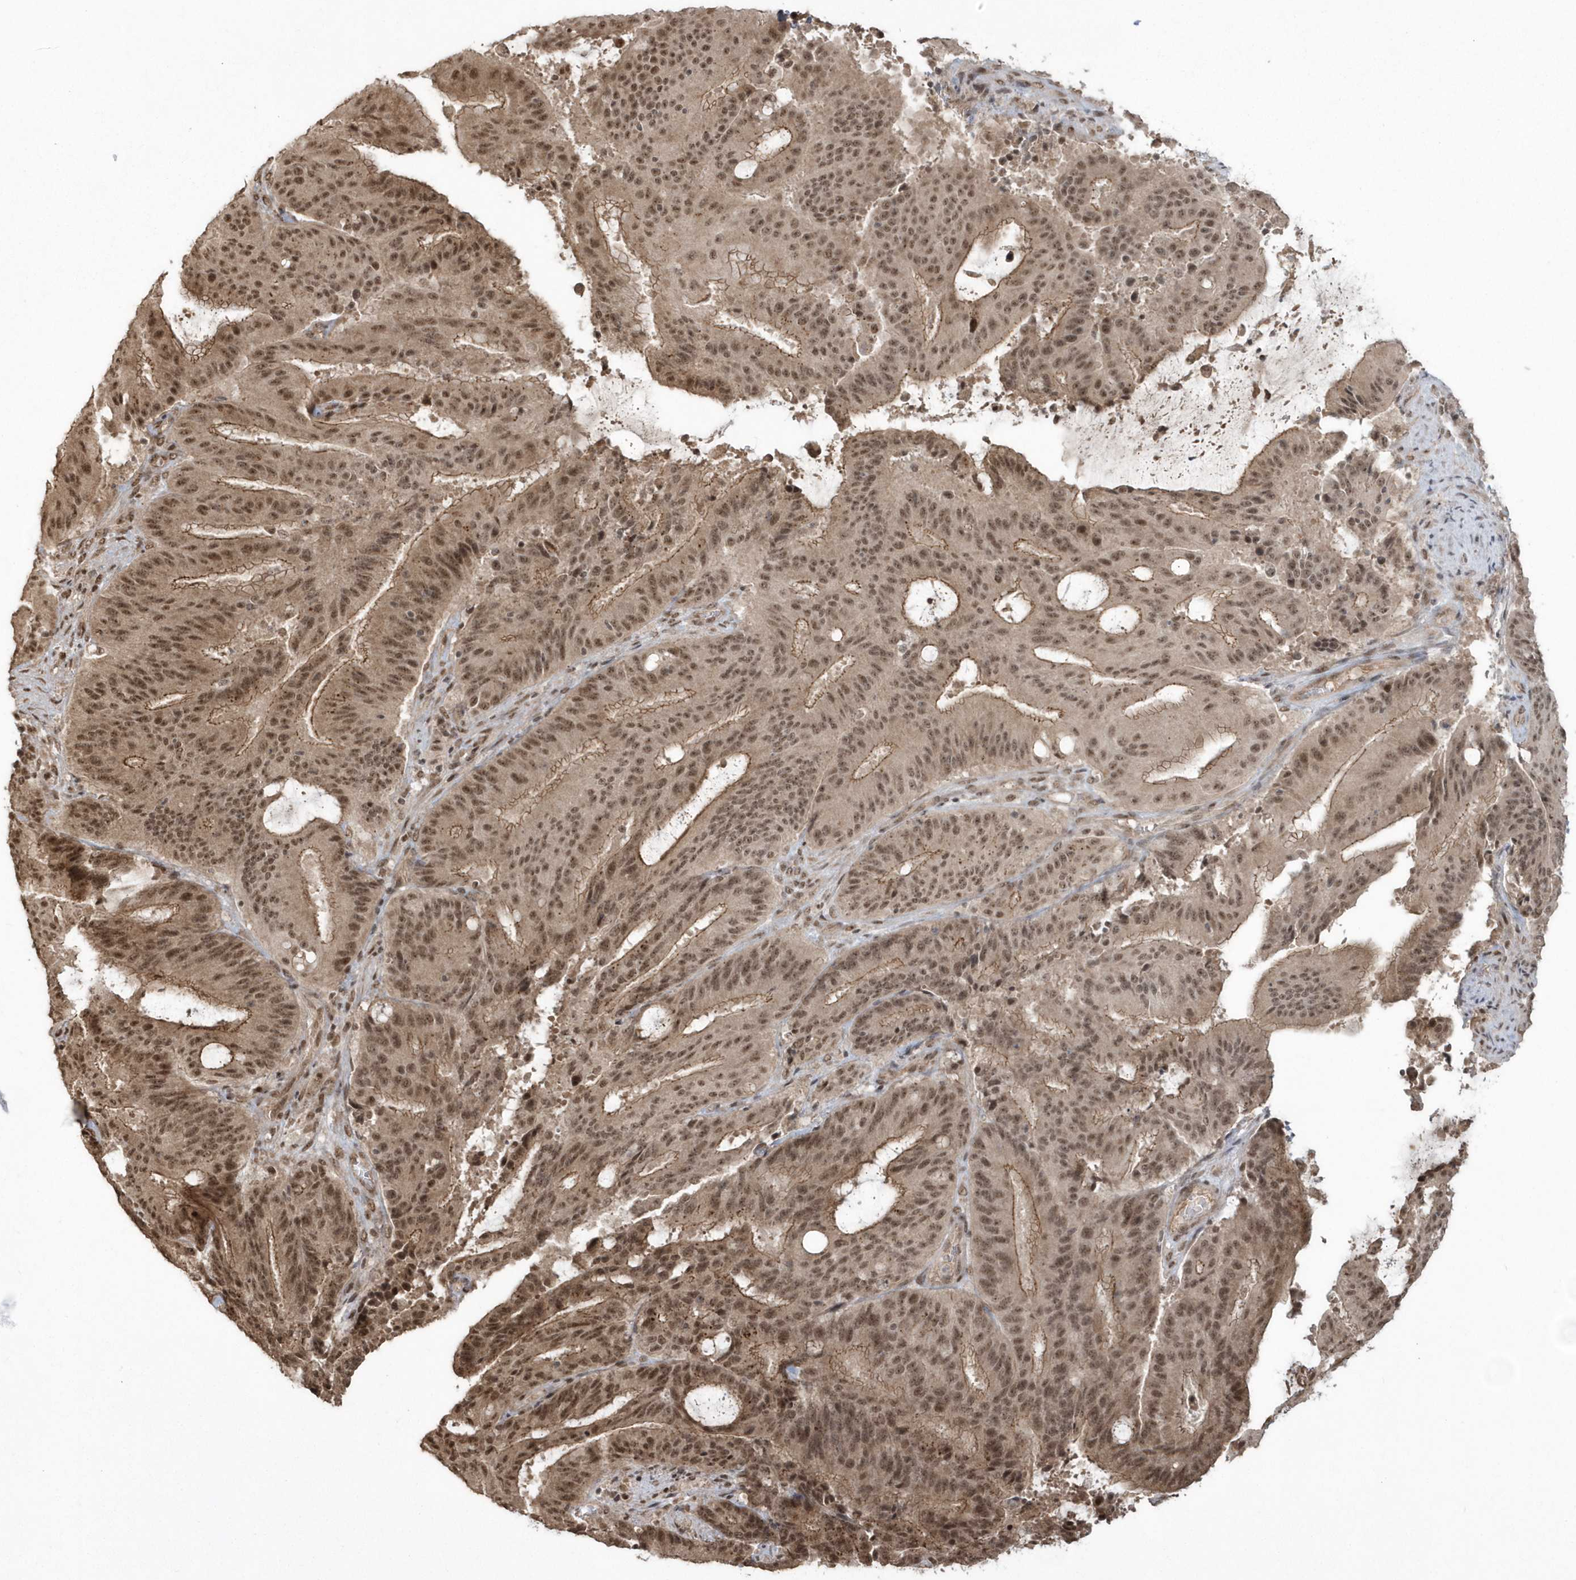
{"staining": {"intensity": "moderate", "quantity": ">75%", "location": "cytoplasmic/membranous,nuclear"}, "tissue": "liver cancer", "cell_type": "Tumor cells", "image_type": "cancer", "snomed": [{"axis": "morphology", "description": "Normal tissue, NOS"}, {"axis": "morphology", "description": "Cholangiocarcinoma"}, {"axis": "topography", "description": "Liver"}, {"axis": "topography", "description": "Peripheral nerve tissue"}], "caption": "Protein expression analysis of liver cancer (cholangiocarcinoma) exhibits moderate cytoplasmic/membranous and nuclear positivity in about >75% of tumor cells.", "gene": "EPB41L4A", "patient": {"sex": "female", "age": 73}}